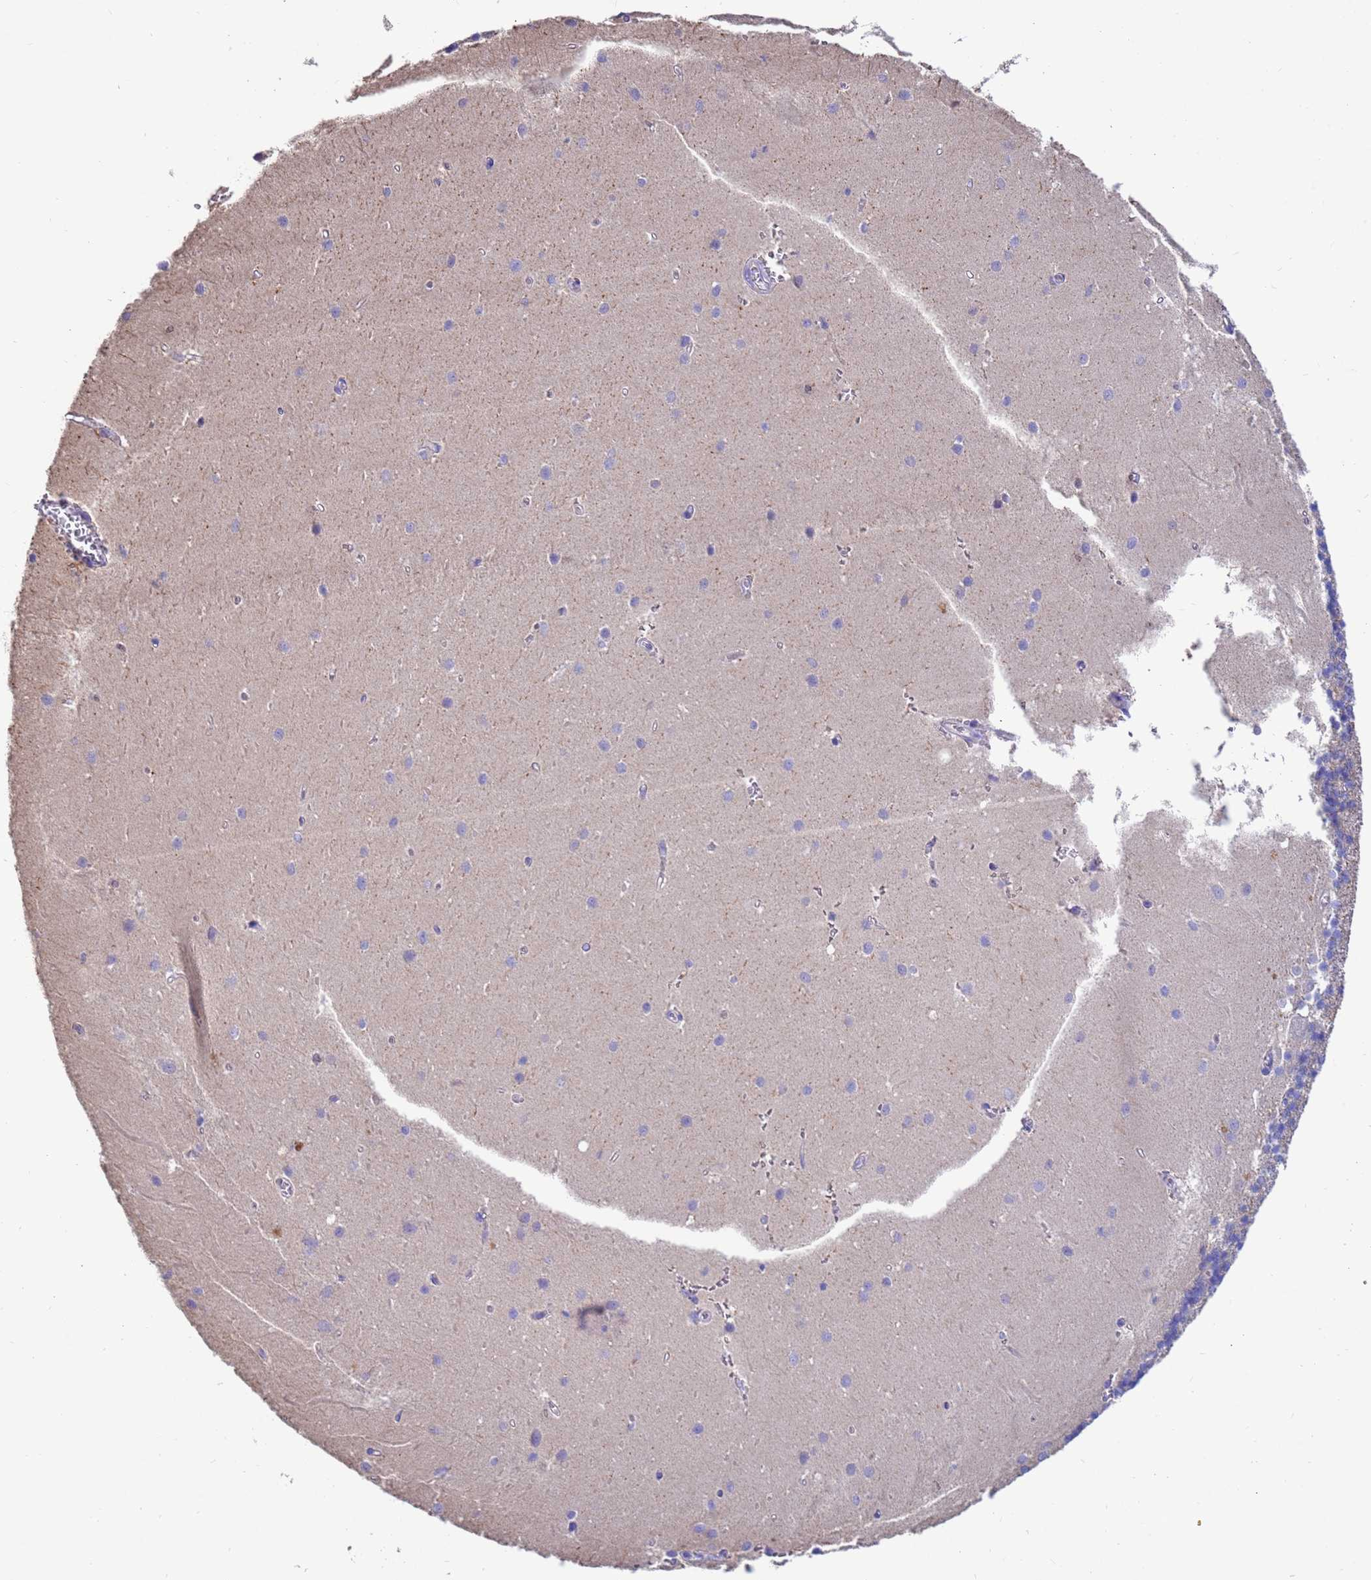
{"staining": {"intensity": "negative", "quantity": "none", "location": "none"}, "tissue": "cerebellum", "cell_type": "Cells in granular layer", "image_type": "normal", "snomed": [{"axis": "morphology", "description": "Normal tissue, NOS"}, {"axis": "topography", "description": "Cerebellum"}], "caption": "Cells in granular layer are negative for protein expression in benign human cerebellum. (IHC, brightfield microscopy, high magnification).", "gene": "SRL", "patient": {"sex": "male", "age": 54}}